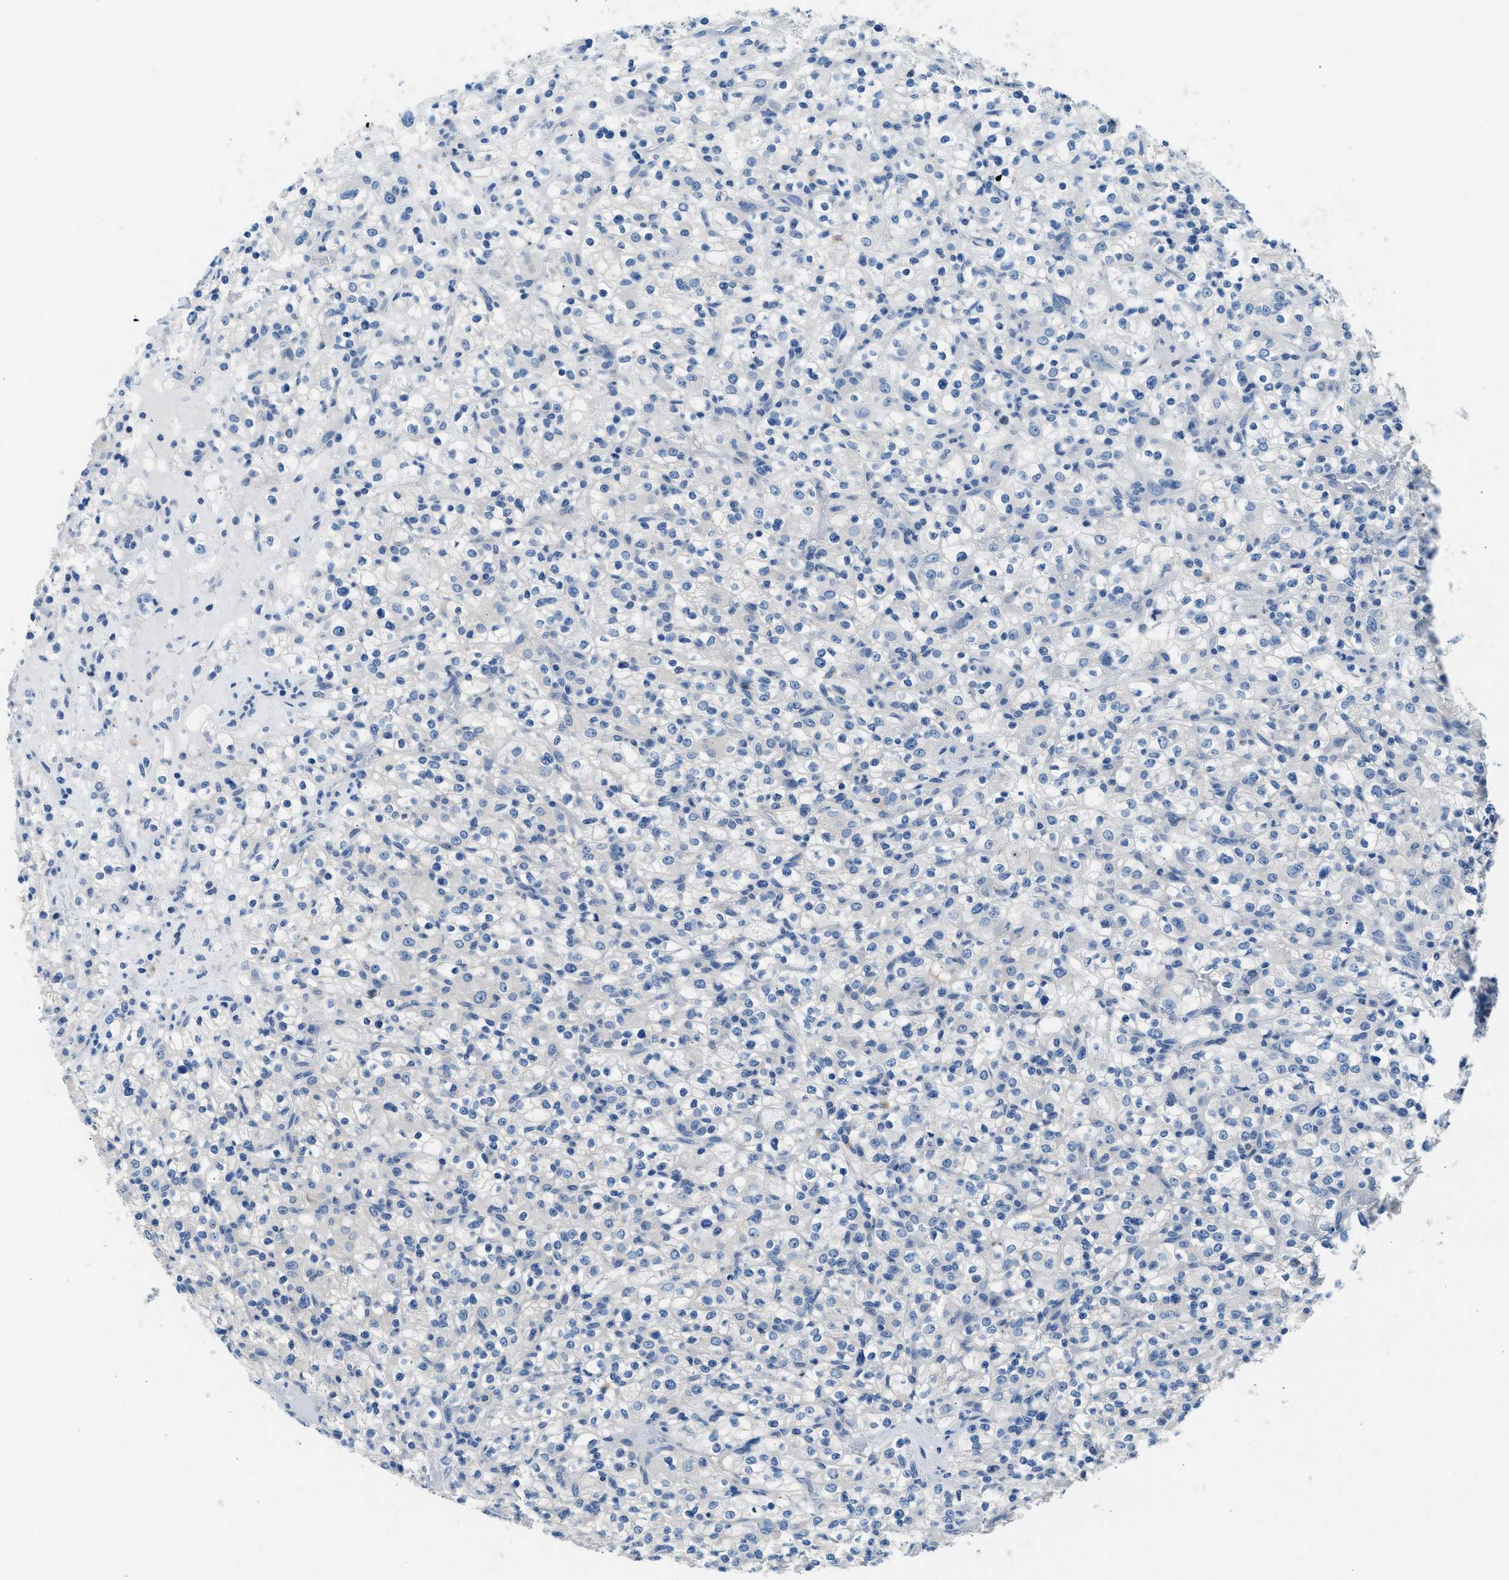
{"staining": {"intensity": "negative", "quantity": "none", "location": "none"}, "tissue": "renal cancer", "cell_type": "Tumor cells", "image_type": "cancer", "snomed": [{"axis": "morphology", "description": "Normal tissue, NOS"}, {"axis": "morphology", "description": "Adenocarcinoma, NOS"}, {"axis": "topography", "description": "Kidney"}], "caption": "The micrograph reveals no staining of tumor cells in renal adenocarcinoma.", "gene": "CLDN18", "patient": {"sex": "female", "age": 72}}